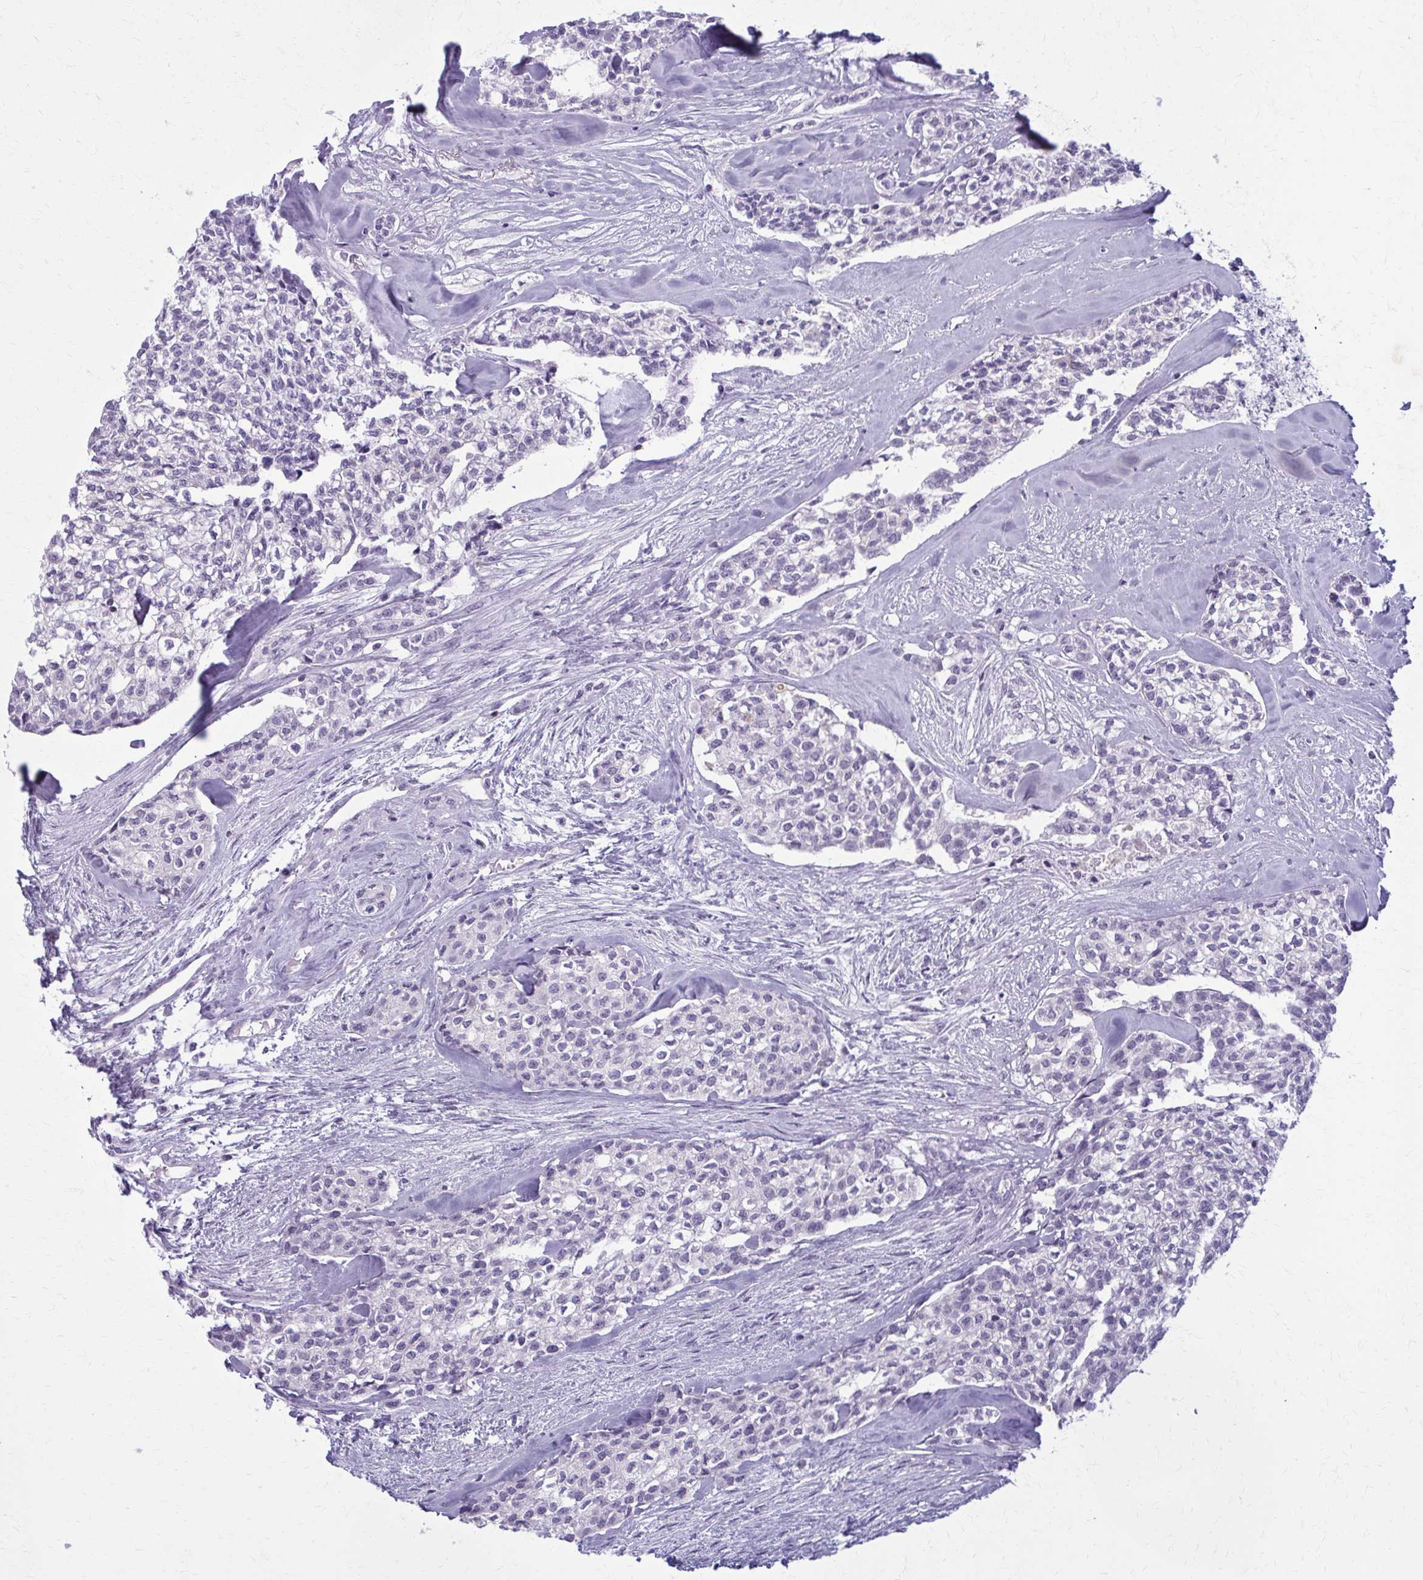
{"staining": {"intensity": "negative", "quantity": "none", "location": "none"}, "tissue": "head and neck cancer", "cell_type": "Tumor cells", "image_type": "cancer", "snomed": [{"axis": "morphology", "description": "Adenocarcinoma, NOS"}, {"axis": "topography", "description": "Head-Neck"}], "caption": "This is an immunohistochemistry photomicrograph of head and neck cancer. There is no staining in tumor cells.", "gene": "CARD9", "patient": {"sex": "male", "age": 81}}